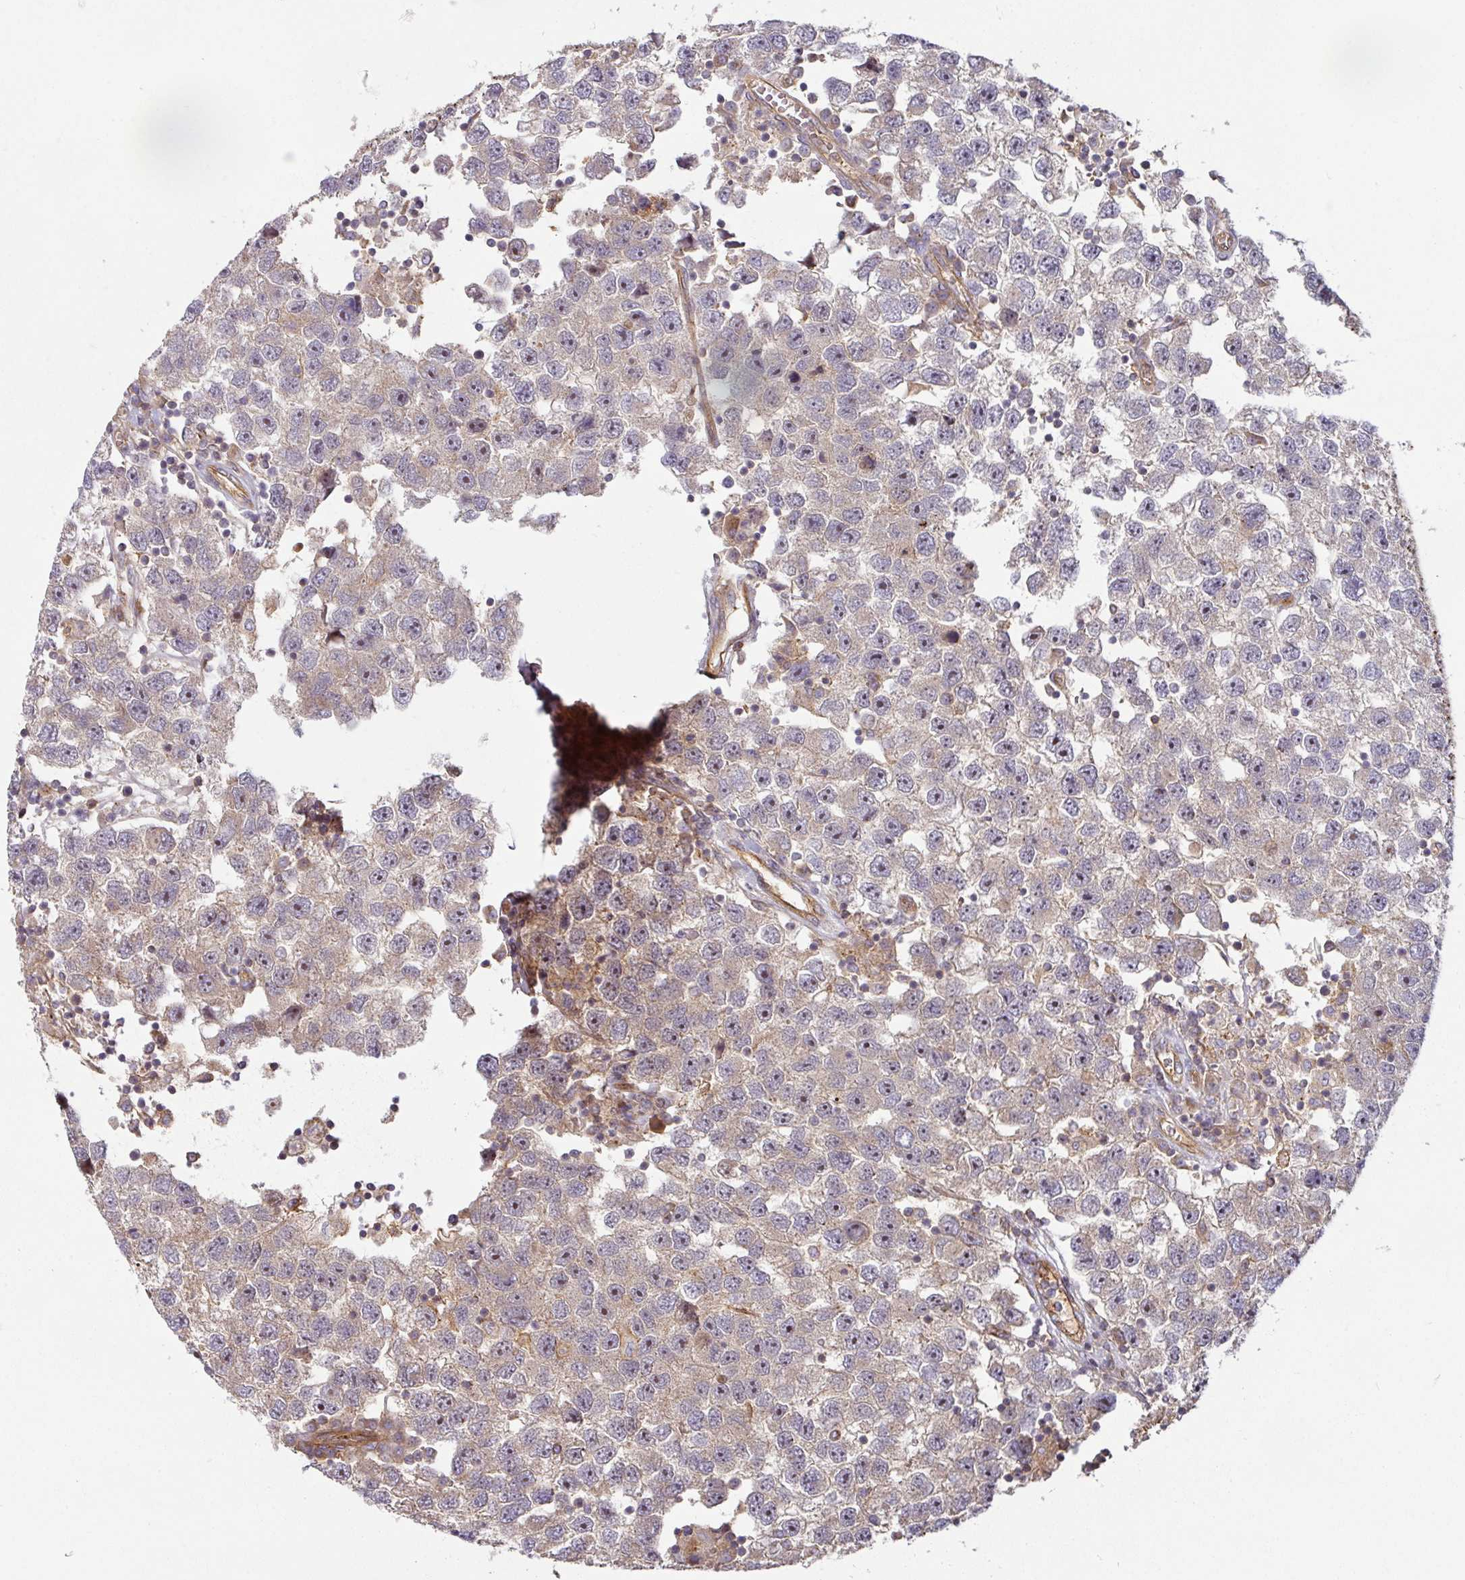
{"staining": {"intensity": "moderate", "quantity": "<25%", "location": "cytoplasmic/membranous,nuclear"}, "tissue": "testis cancer", "cell_type": "Tumor cells", "image_type": "cancer", "snomed": [{"axis": "morphology", "description": "Seminoma, NOS"}, {"axis": "topography", "description": "Testis"}], "caption": "IHC photomicrograph of neoplastic tissue: testis seminoma stained using immunohistochemistry (IHC) shows low levels of moderate protein expression localized specifically in the cytoplasmic/membranous and nuclear of tumor cells, appearing as a cytoplasmic/membranous and nuclear brown color.", "gene": "CASP2", "patient": {"sex": "male", "age": 26}}